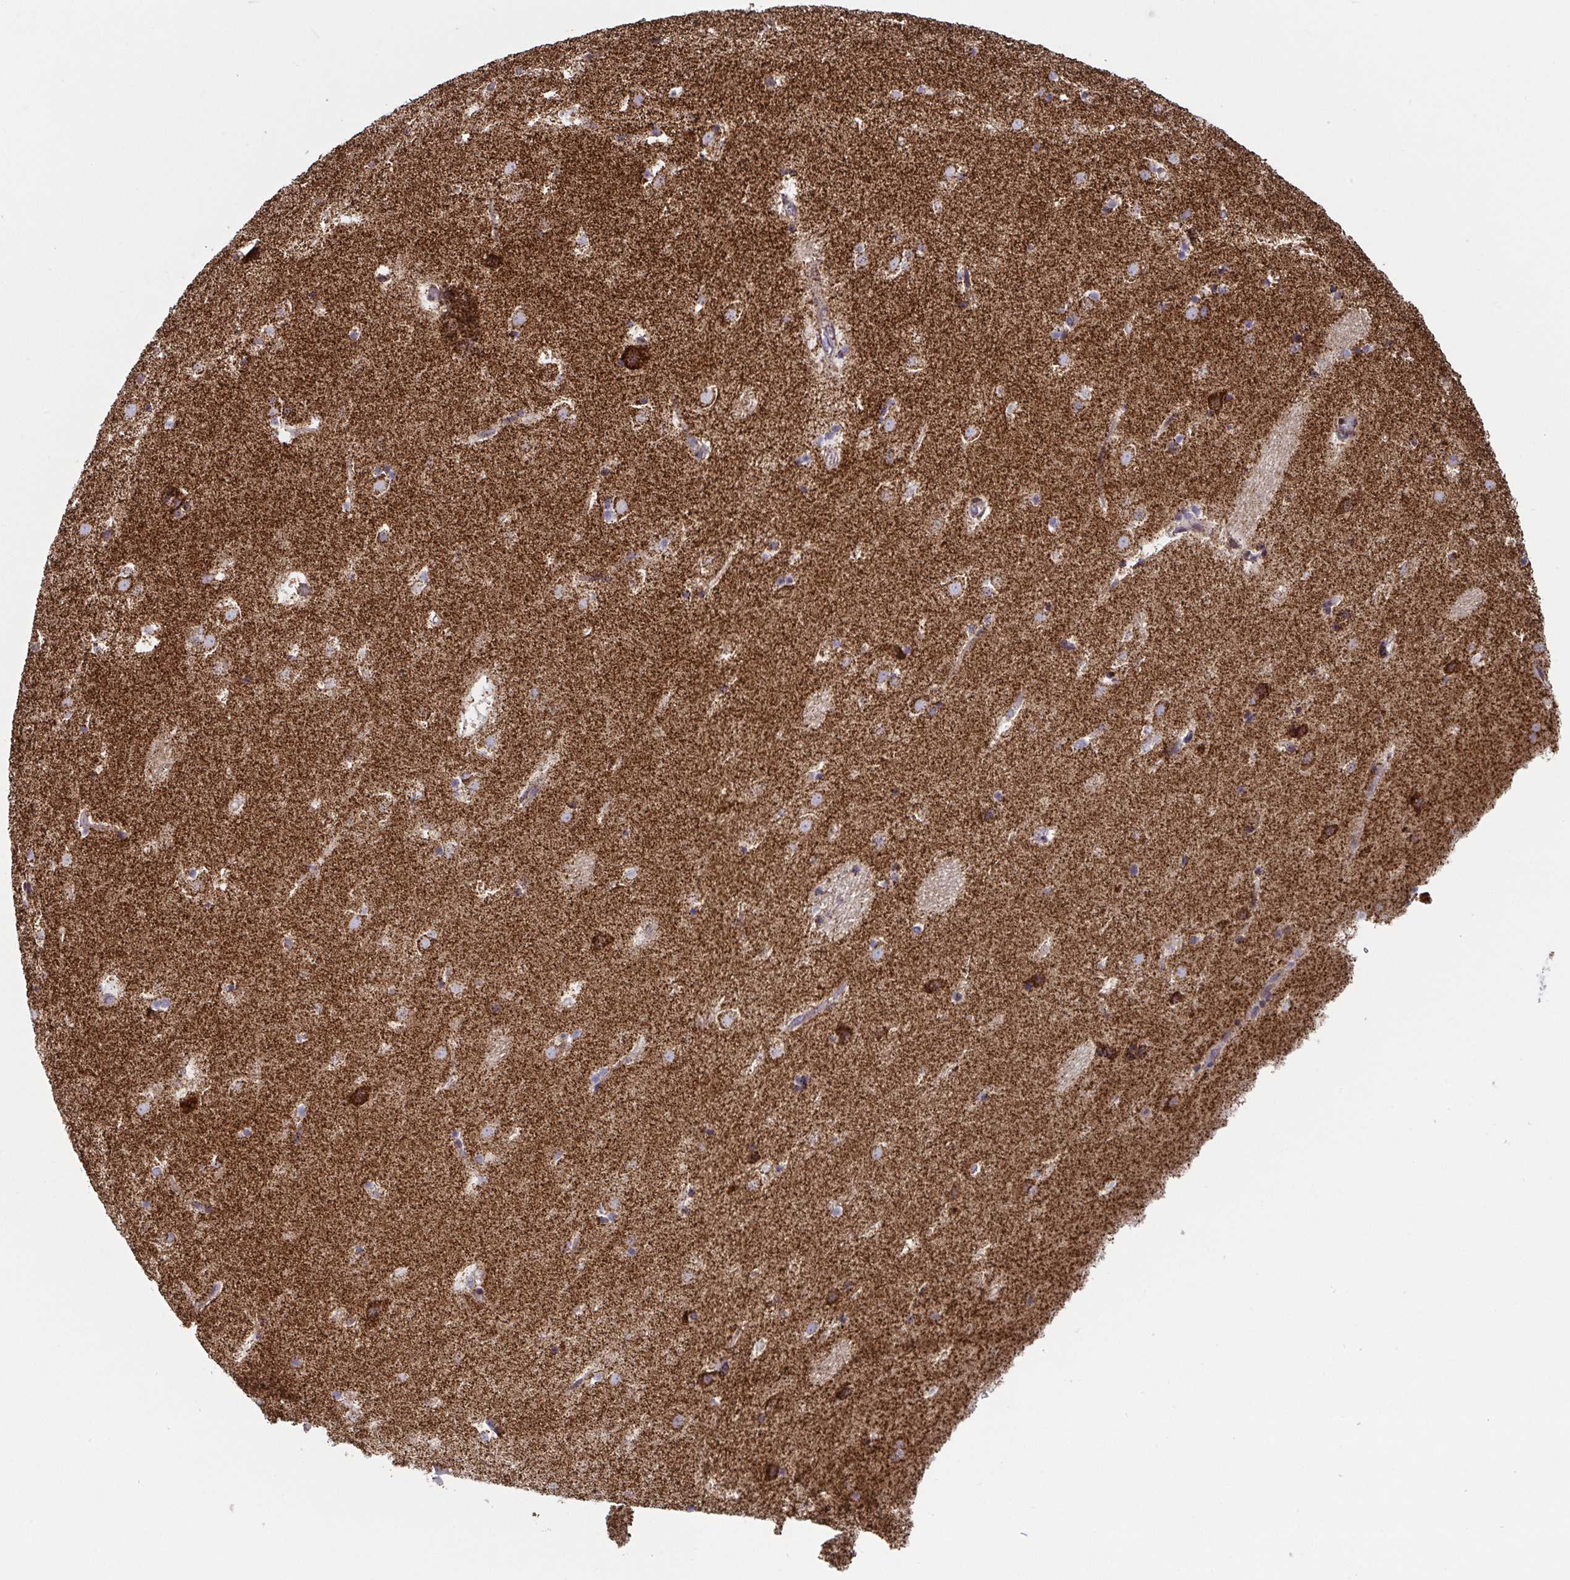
{"staining": {"intensity": "strong", "quantity": ">75%", "location": "cytoplasmic/membranous"}, "tissue": "caudate", "cell_type": "Glial cells", "image_type": "normal", "snomed": [{"axis": "morphology", "description": "Normal tissue, NOS"}, {"axis": "topography", "description": "Lateral ventricle wall"}], "caption": "A brown stain highlights strong cytoplasmic/membranous positivity of a protein in glial cells of unremarkable human caudate. (DAB = brown stain, brightfield microscopy at high magnification).", "gene": "ATP5MJ", "patient": {"sex": "male", "age": 37}}